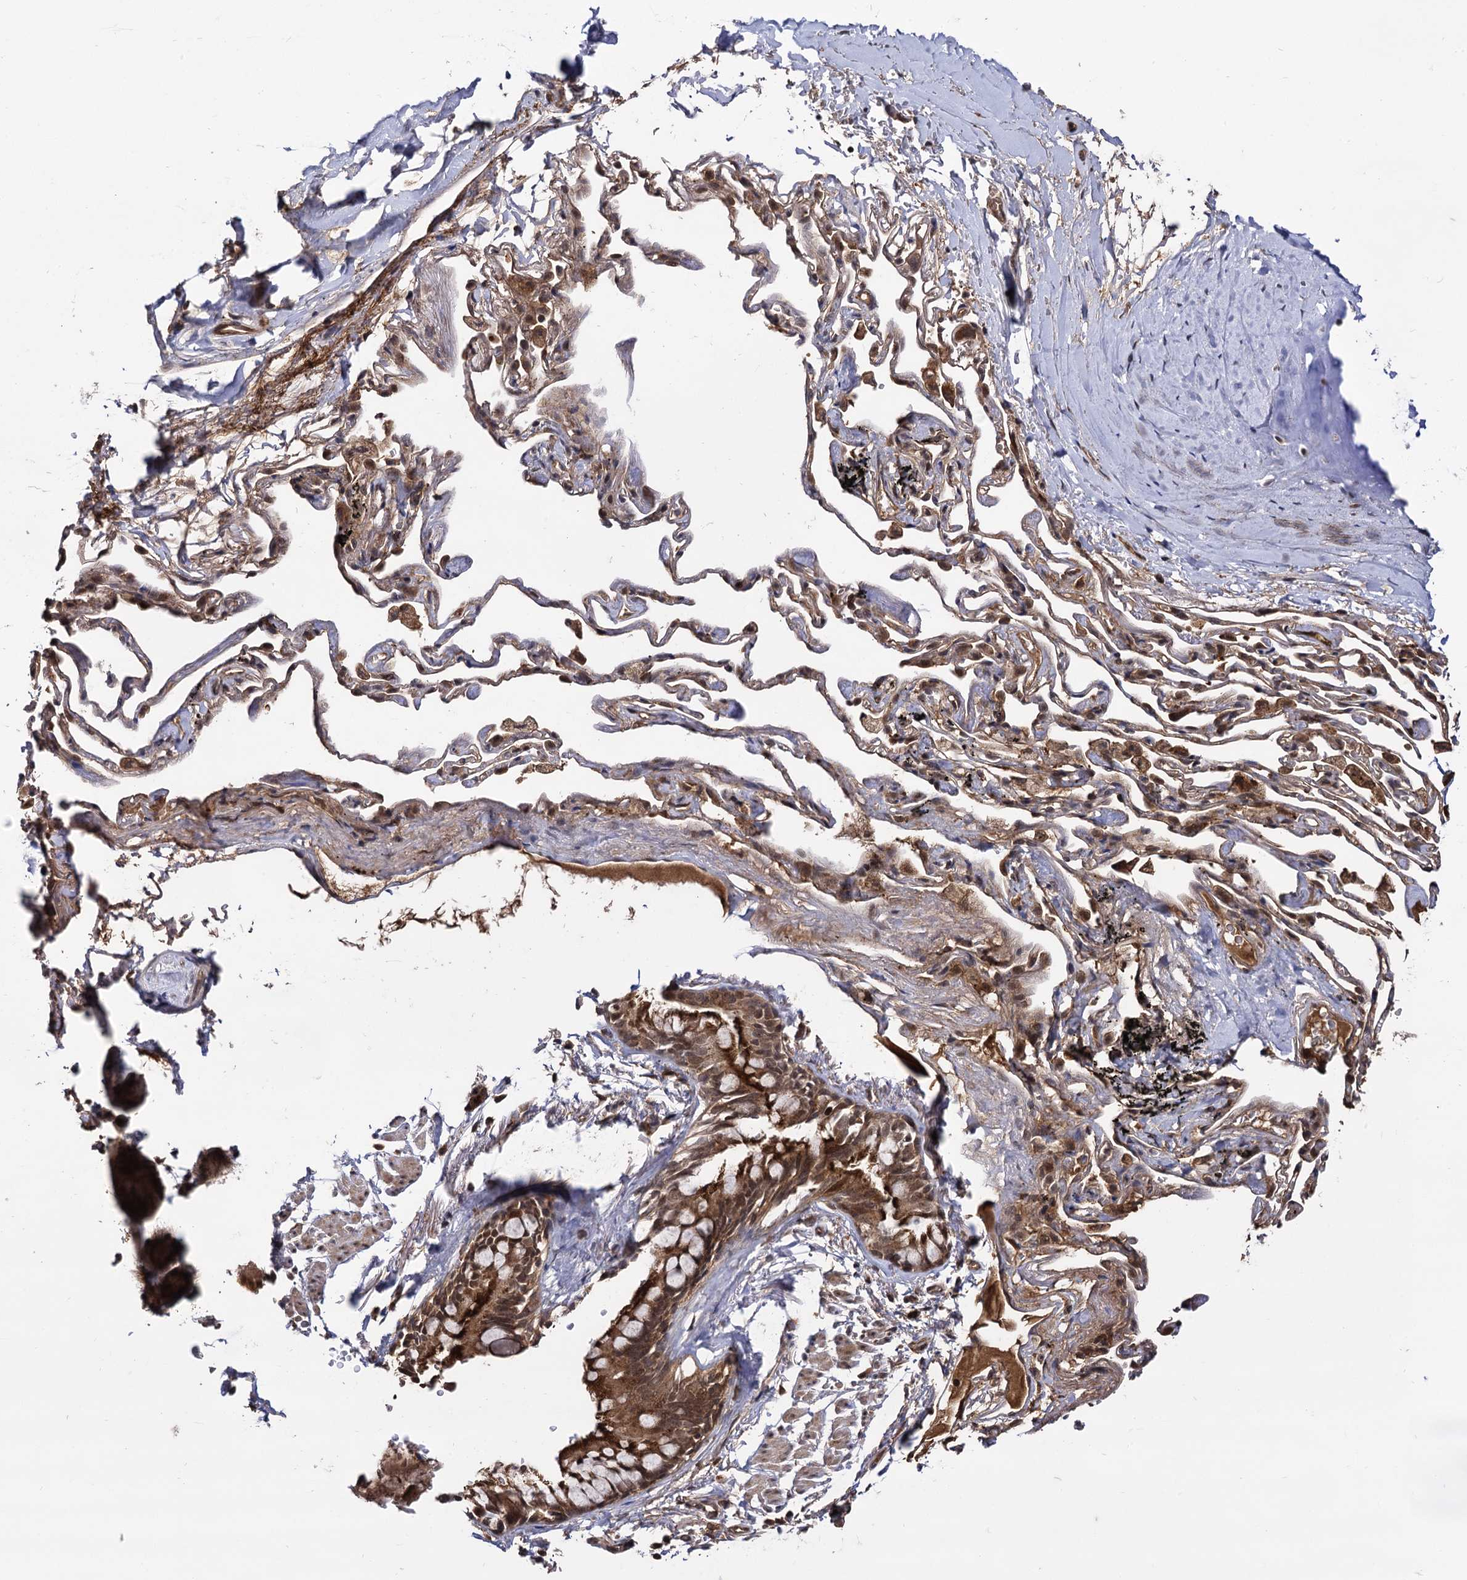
{"staining": {"intensity": "strong", "quantity": ">75%", "location": "nuclear"}, "tissue": "adipose tissue", "cell_type": "Adipocytes", "image_type": "normal", "snomed": [{"axis": "morphology", "description": "Normal tissue, NOS"}, {"axis": "topography", "description": "Lymph node"}, {"axis": "topography", "description": "Bronchus"}], "caption": "Adipocytes reveal high levels of strong nuclear expression in approximately >75% of cells in benign adipose tissue. (IHC, brightfield microscopy, high magnification).", "gene": "MICAL2", "patient": {"sex": "male", "age": 63}}